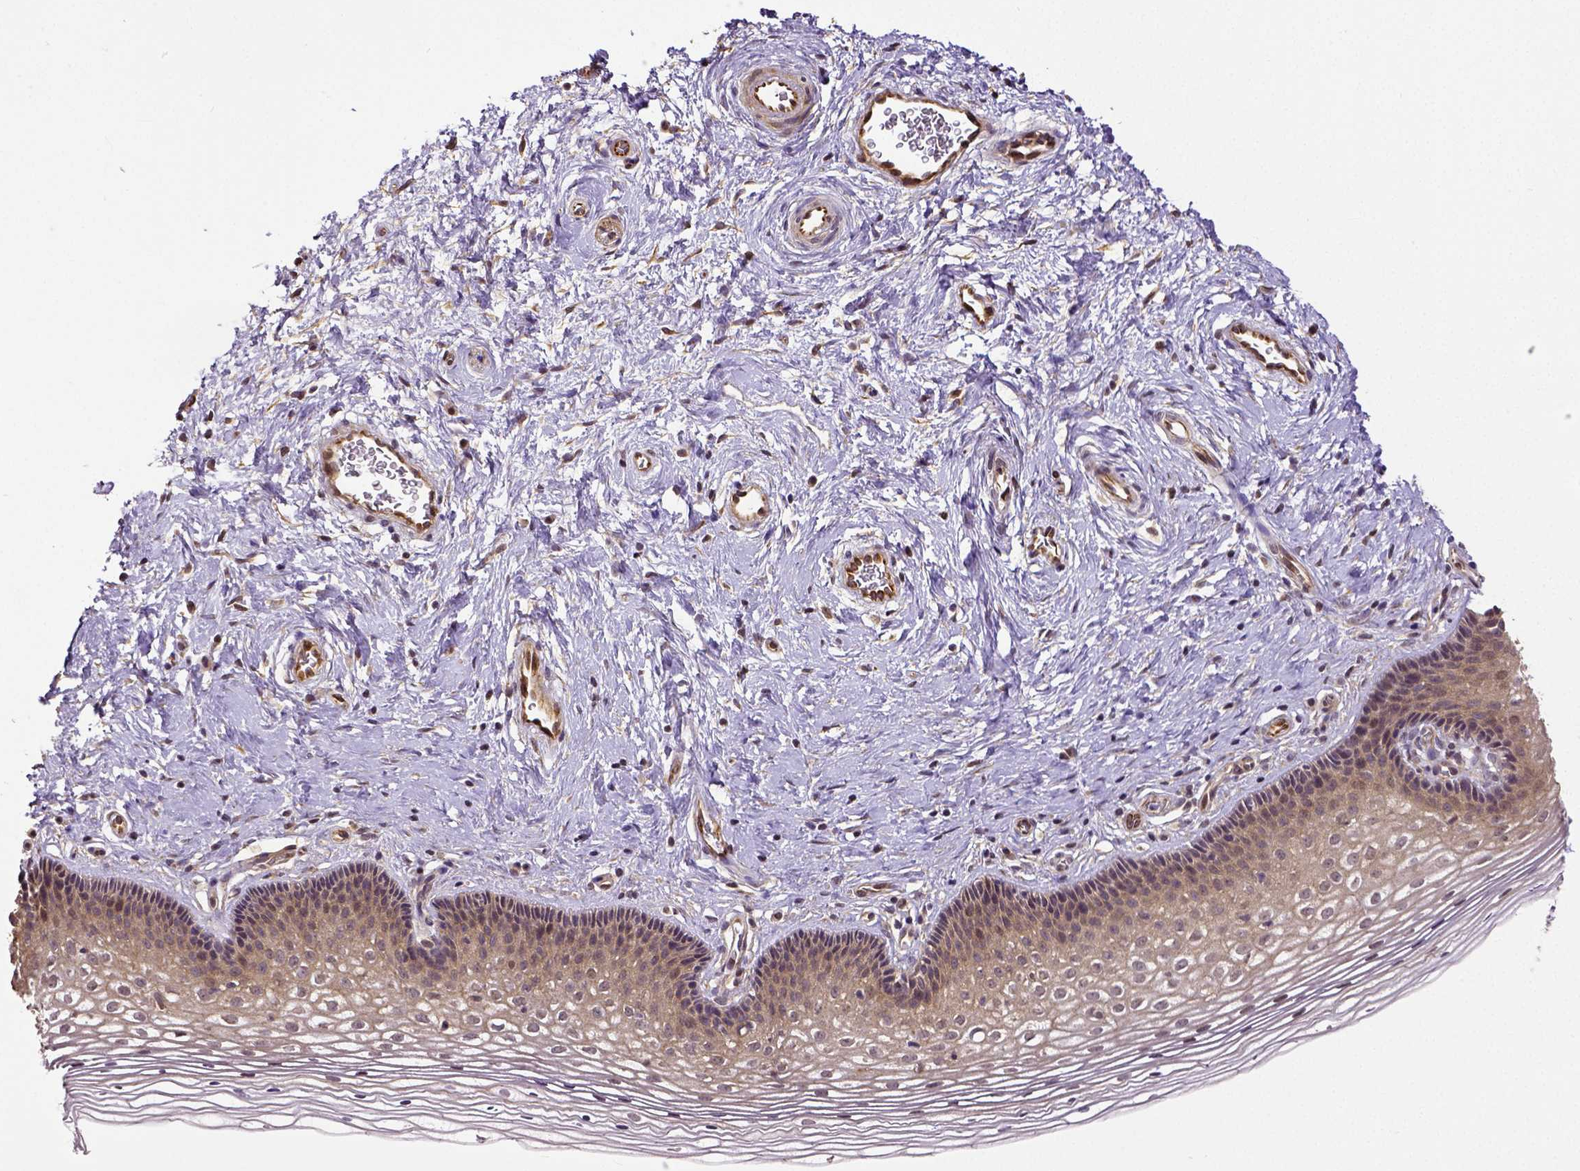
{"staining": {"intensity": "weak", "quantity": "25%-75%", "location": "cytoplasmic/membranous"}, "tissue": "cervix", "cell_type": "Squamous epithelial cells", "image_type": "normal", "snomed": [{"axis": "morphology", "description": "Normal tissue, NOS"}, {"axis": "topography", "description": "Cervix"}], "caption": "Immunohistochemistry (IHC) image of benign cervix stained for a protein (brown), which exhibits low levels of weak cytoplasmic/membranous positivity in approximately 25%-75% of squamous epithelial cells.", "gene": "DICER1", "patient": {"sex": "female", "age": 34}}